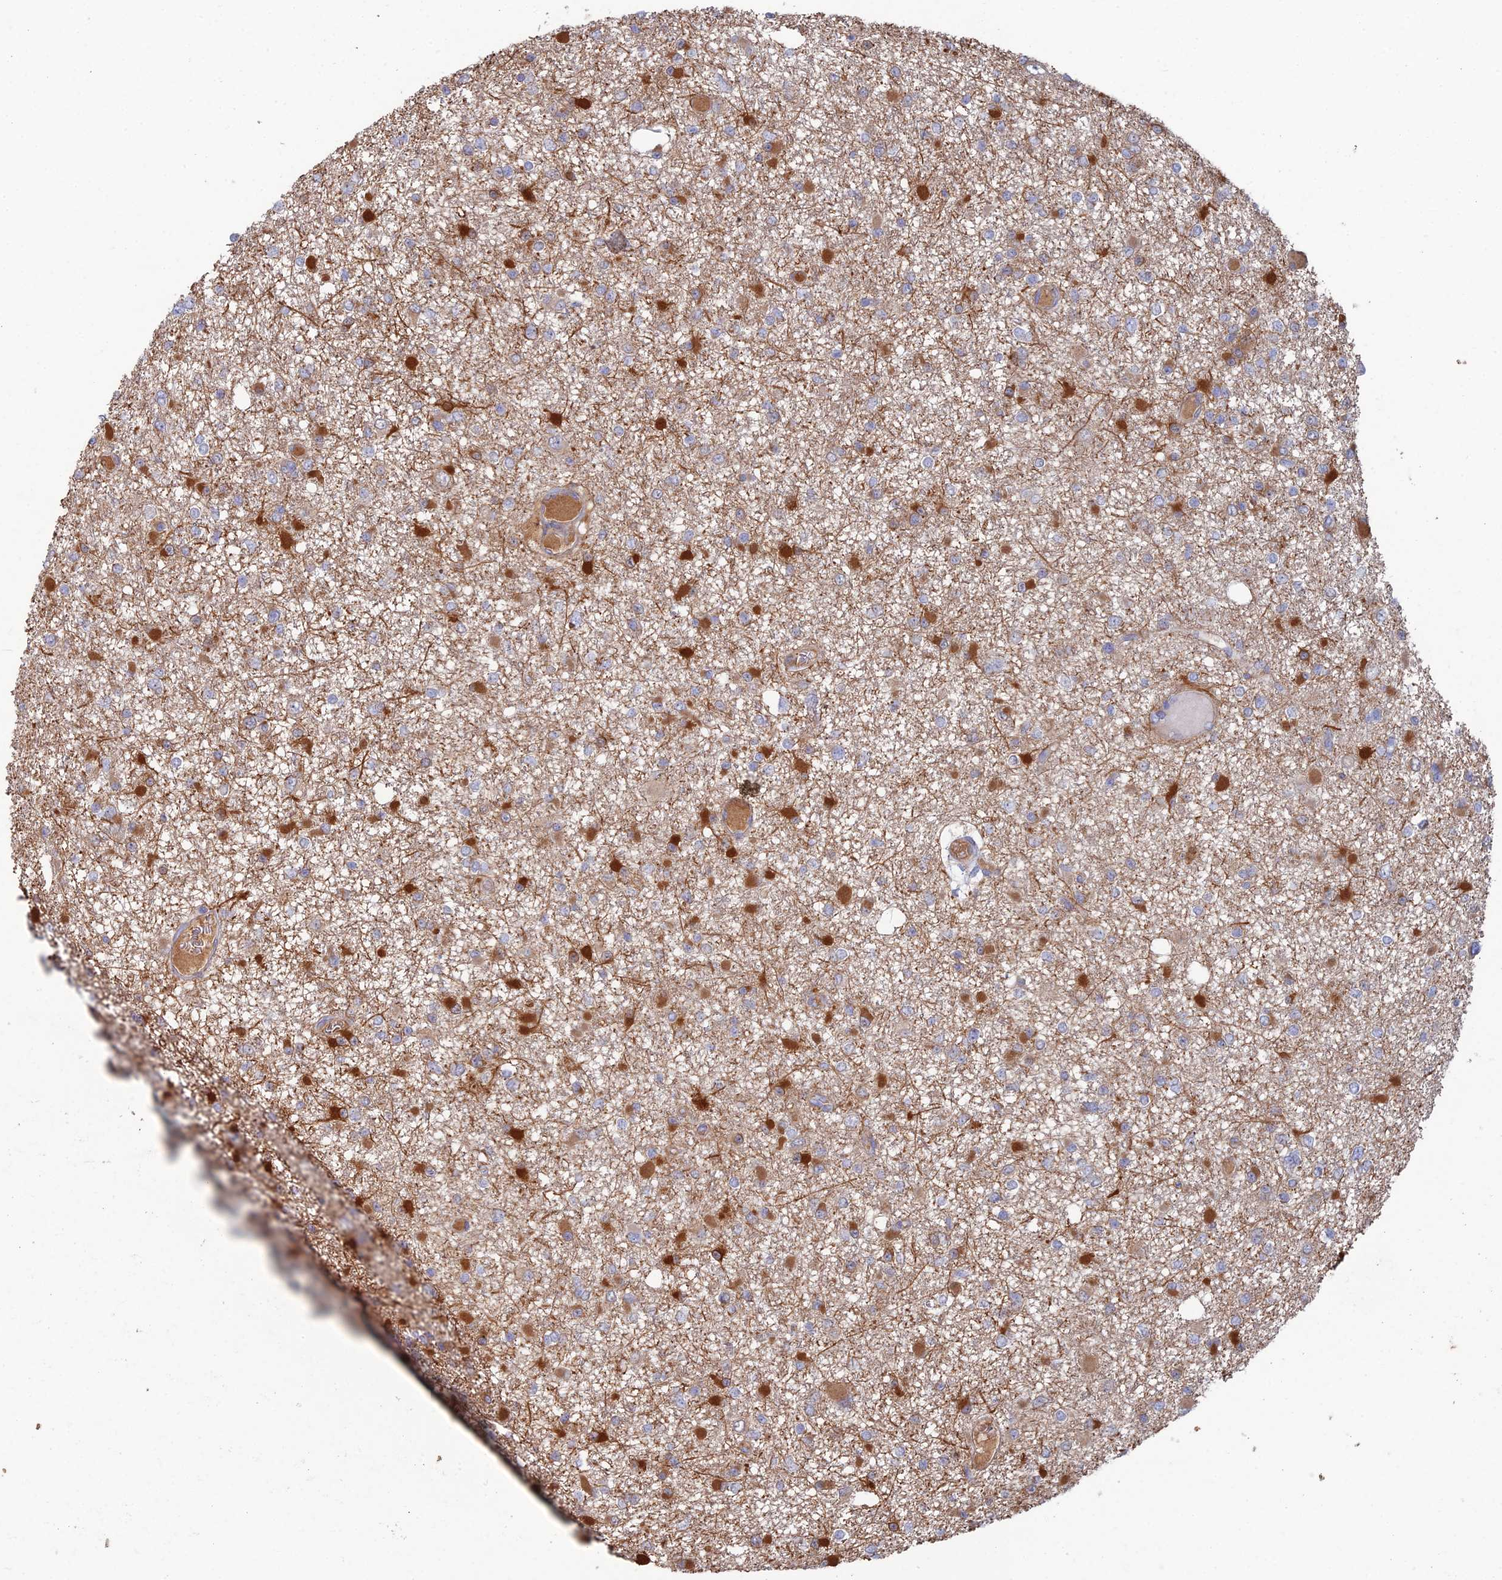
{"staining": {"intensity": "strong", "quantity": "<25%", "location": "cytoplasmic/membranous"}, "tissue": "glioma", "cell_type": "Tumor cells", "image_type": "cancer", "snomed": [{"axis": "morphology", "description": "Glioma, malignant, Low grade"}, {"axis": "topography", "description": "Brain"}], "caption": "Brown immunohistochemical staining in human glioma exhibits strong cytoplasmic/membranous staining in approximately <25% of tumor cells.", "gene": "ARL16", "patient": {"sex": "female", "age": 22}}